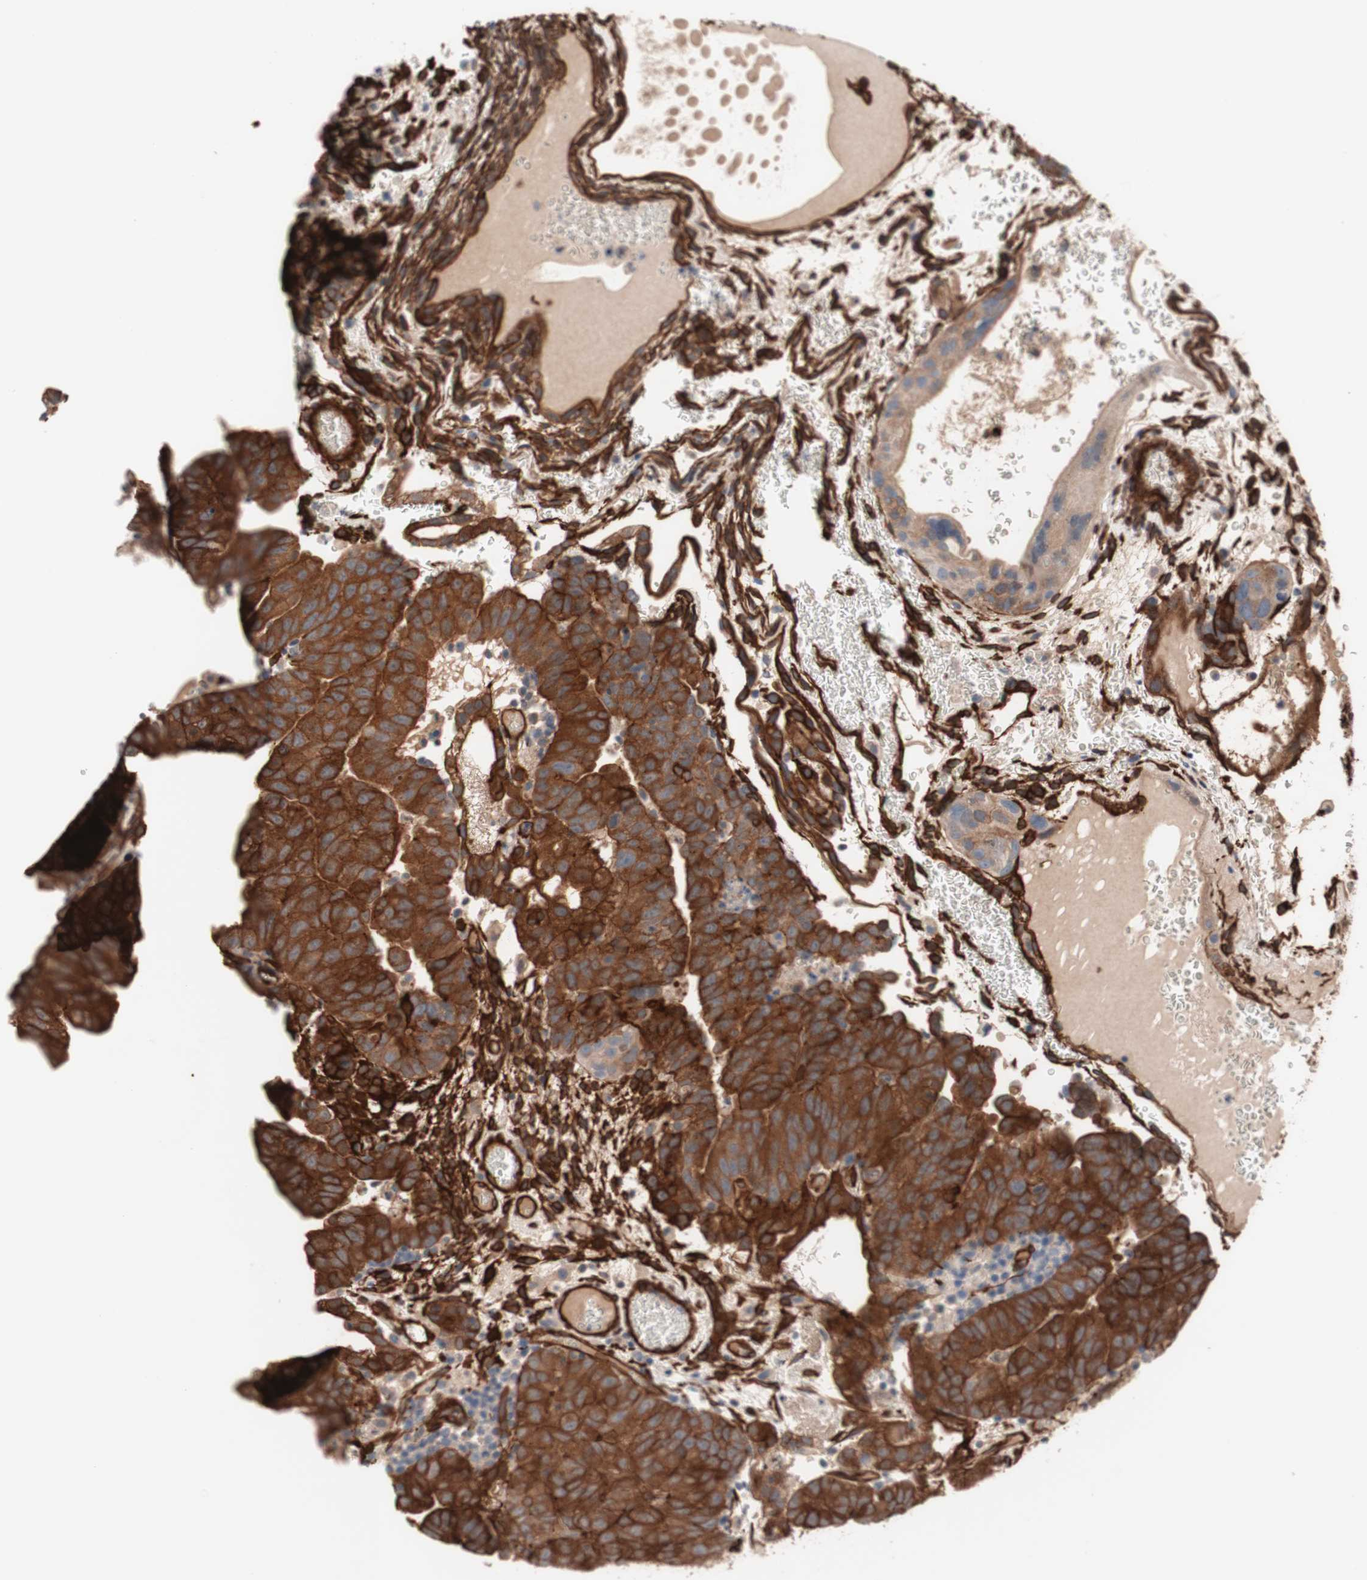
{"staining": {"intensity": "strong", "quantity": ">75%", "location": "cytoplasmic/membranous"}, "tissue": "testis cancer", "cell_type": "Tumor cells", "image_type": "cancer", "snomed": [{"axis": "morphology", "description": "Seminoma, NOS"}, {"axis": "morphology", "description": "Carcinoma, Embryonal, NOS"}, {"axis": "topography", "description": "Testis"}], "caption": "Immunohistochemical staining of testis cancer (embryonal carcinoma) exhibits strong cytoplasmic/membranous protein positivity in approximately >75% of tumor cells.", "gene": "CNN3", "patient": {"sex": "male", "age": 52}}